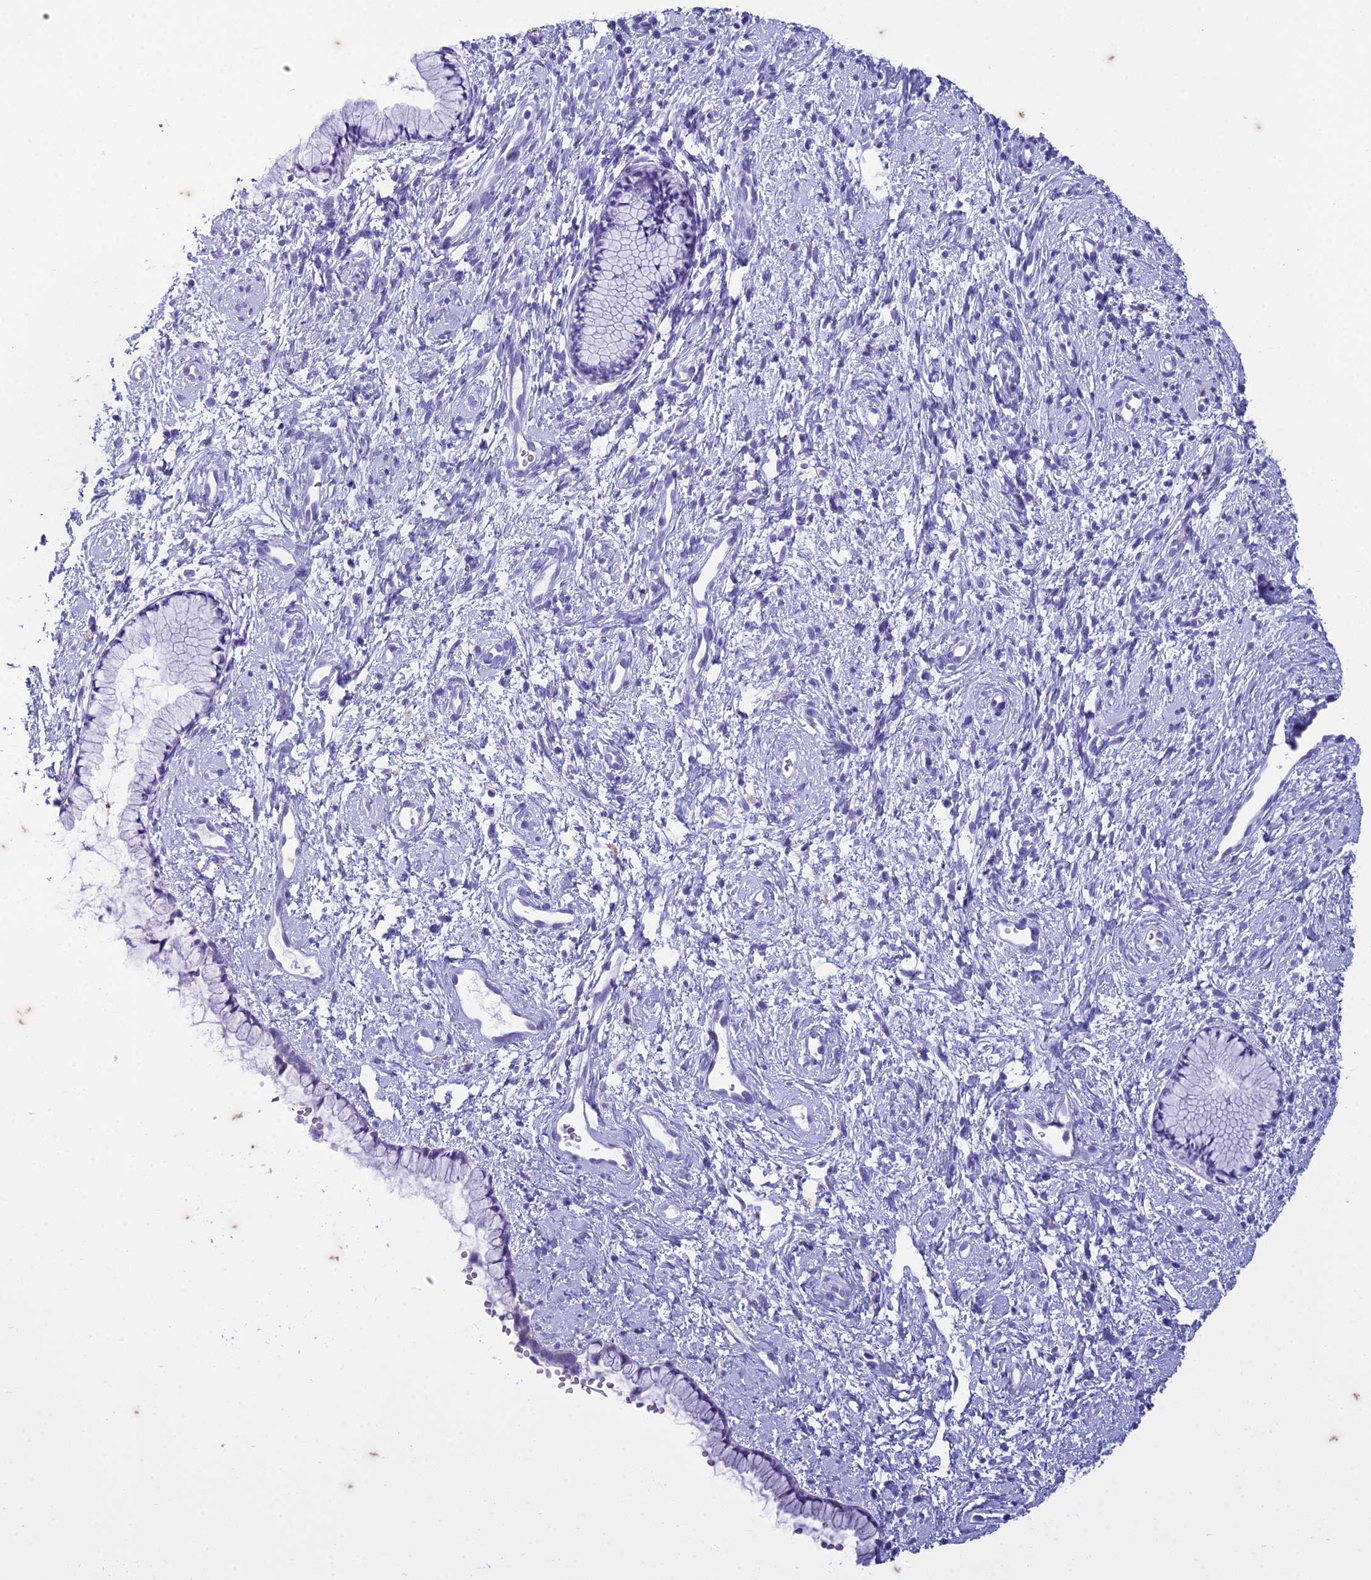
{"staining": {"intensity": "negative", "quantity": "none", "location": "none"}, "tissue": "cervix", "cell_type": "Glandular cells", "image_type": "normal", "snomed": [{"axis": "morphology", "description": "Normal tissue, NOS"}, {"axis": "topography", "description": "Cervix"}], "caption": "DAB immunohistochemical staining of unremarkable cervix demonstrates no significant positivity in glandular cells.", "gene": "HMGB4", "patient": {"sex": "female", "age": 57}}